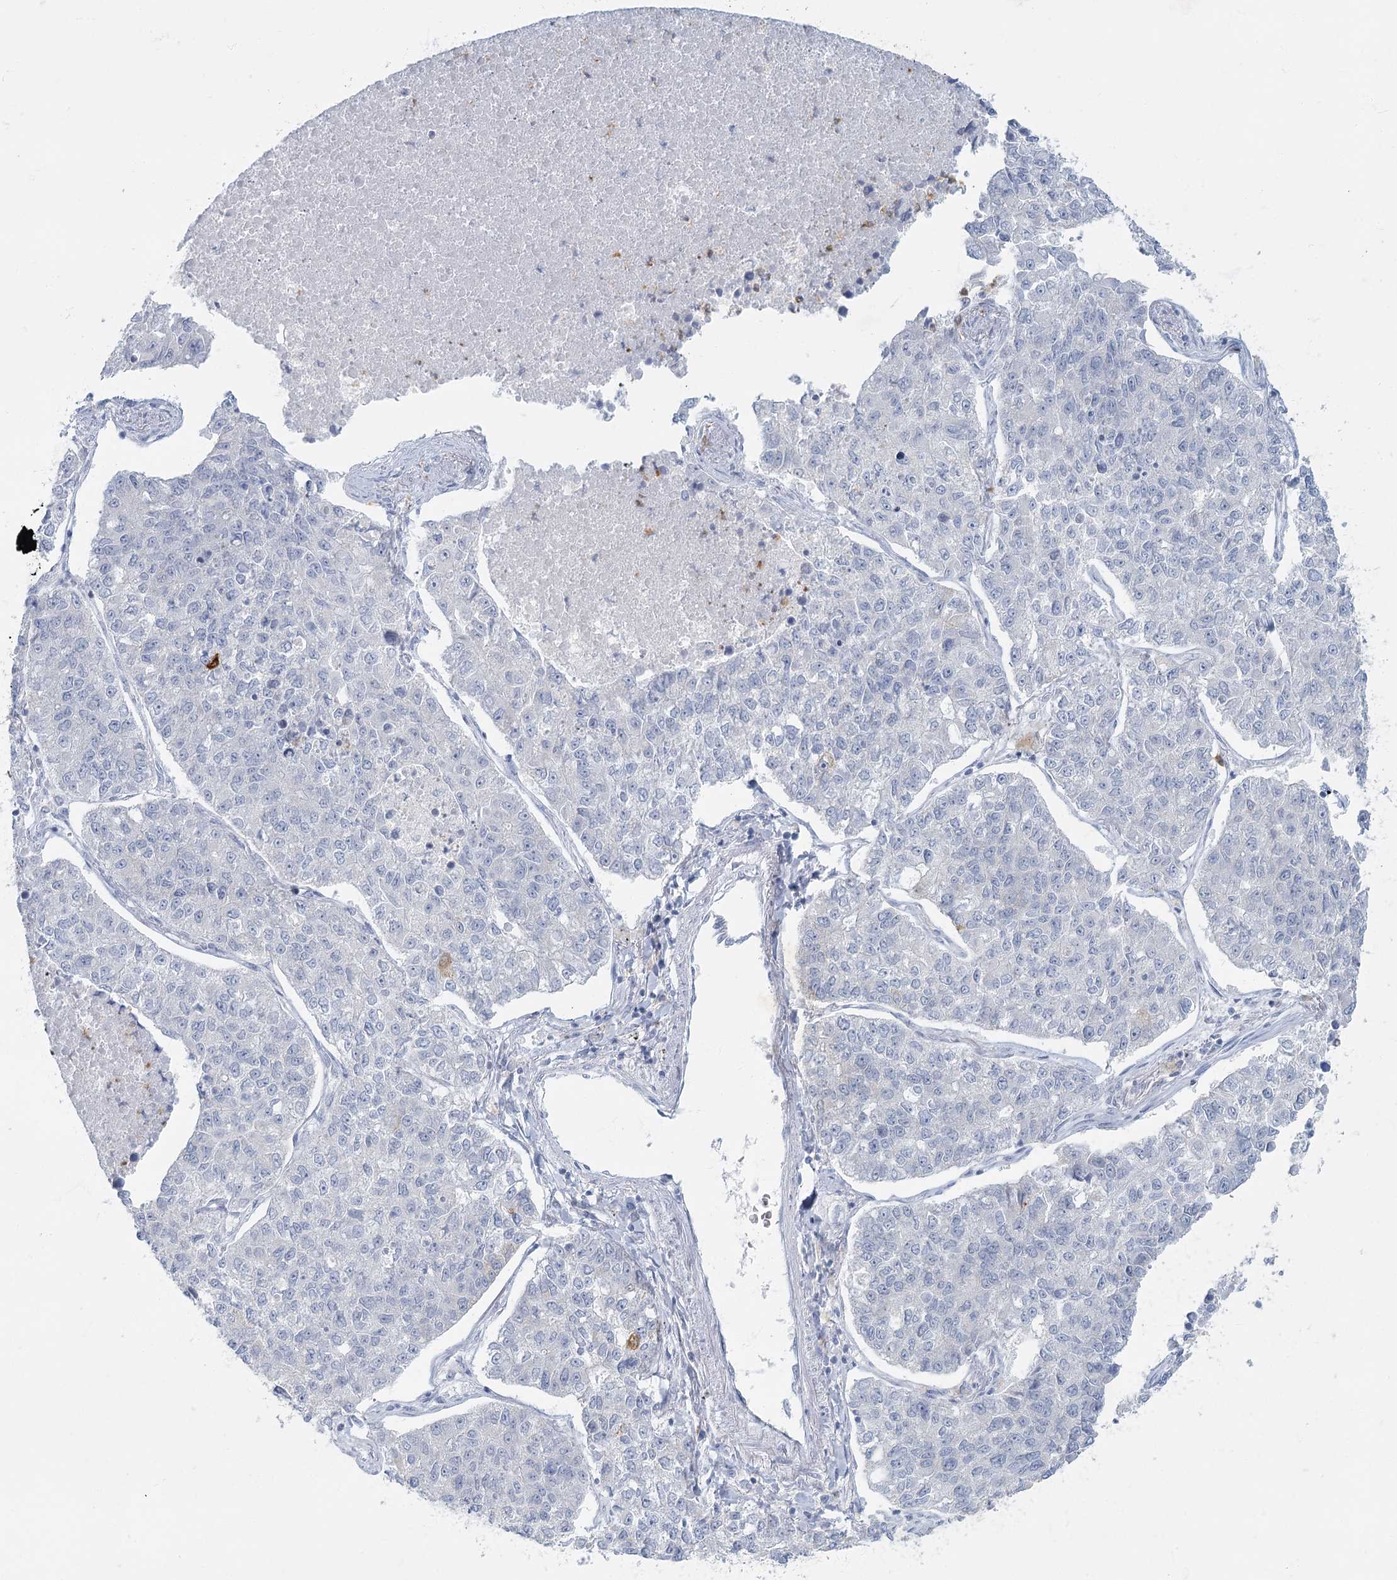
{"staining": {"intensity": "negative", "quantity": "none", "location": "none"}, "tissue": "lung cancer", "cell_type": "Tumor cells", "image_type": "cancer", "snomed": [{"axis": "morphology", "description": "Adenocarcinoma, NOS"}, {"axis": "topography", "description": "Lung"}], "caption": "Immunohistochemical staining of adenocarcinoma (lung) shows no significant staining in tumor cells. (DAB immunohistochemistry (IHC) with hematoxylin counter stain).", "gene": "FAM110C", "patient": {"sex": "male", "age": 49}}